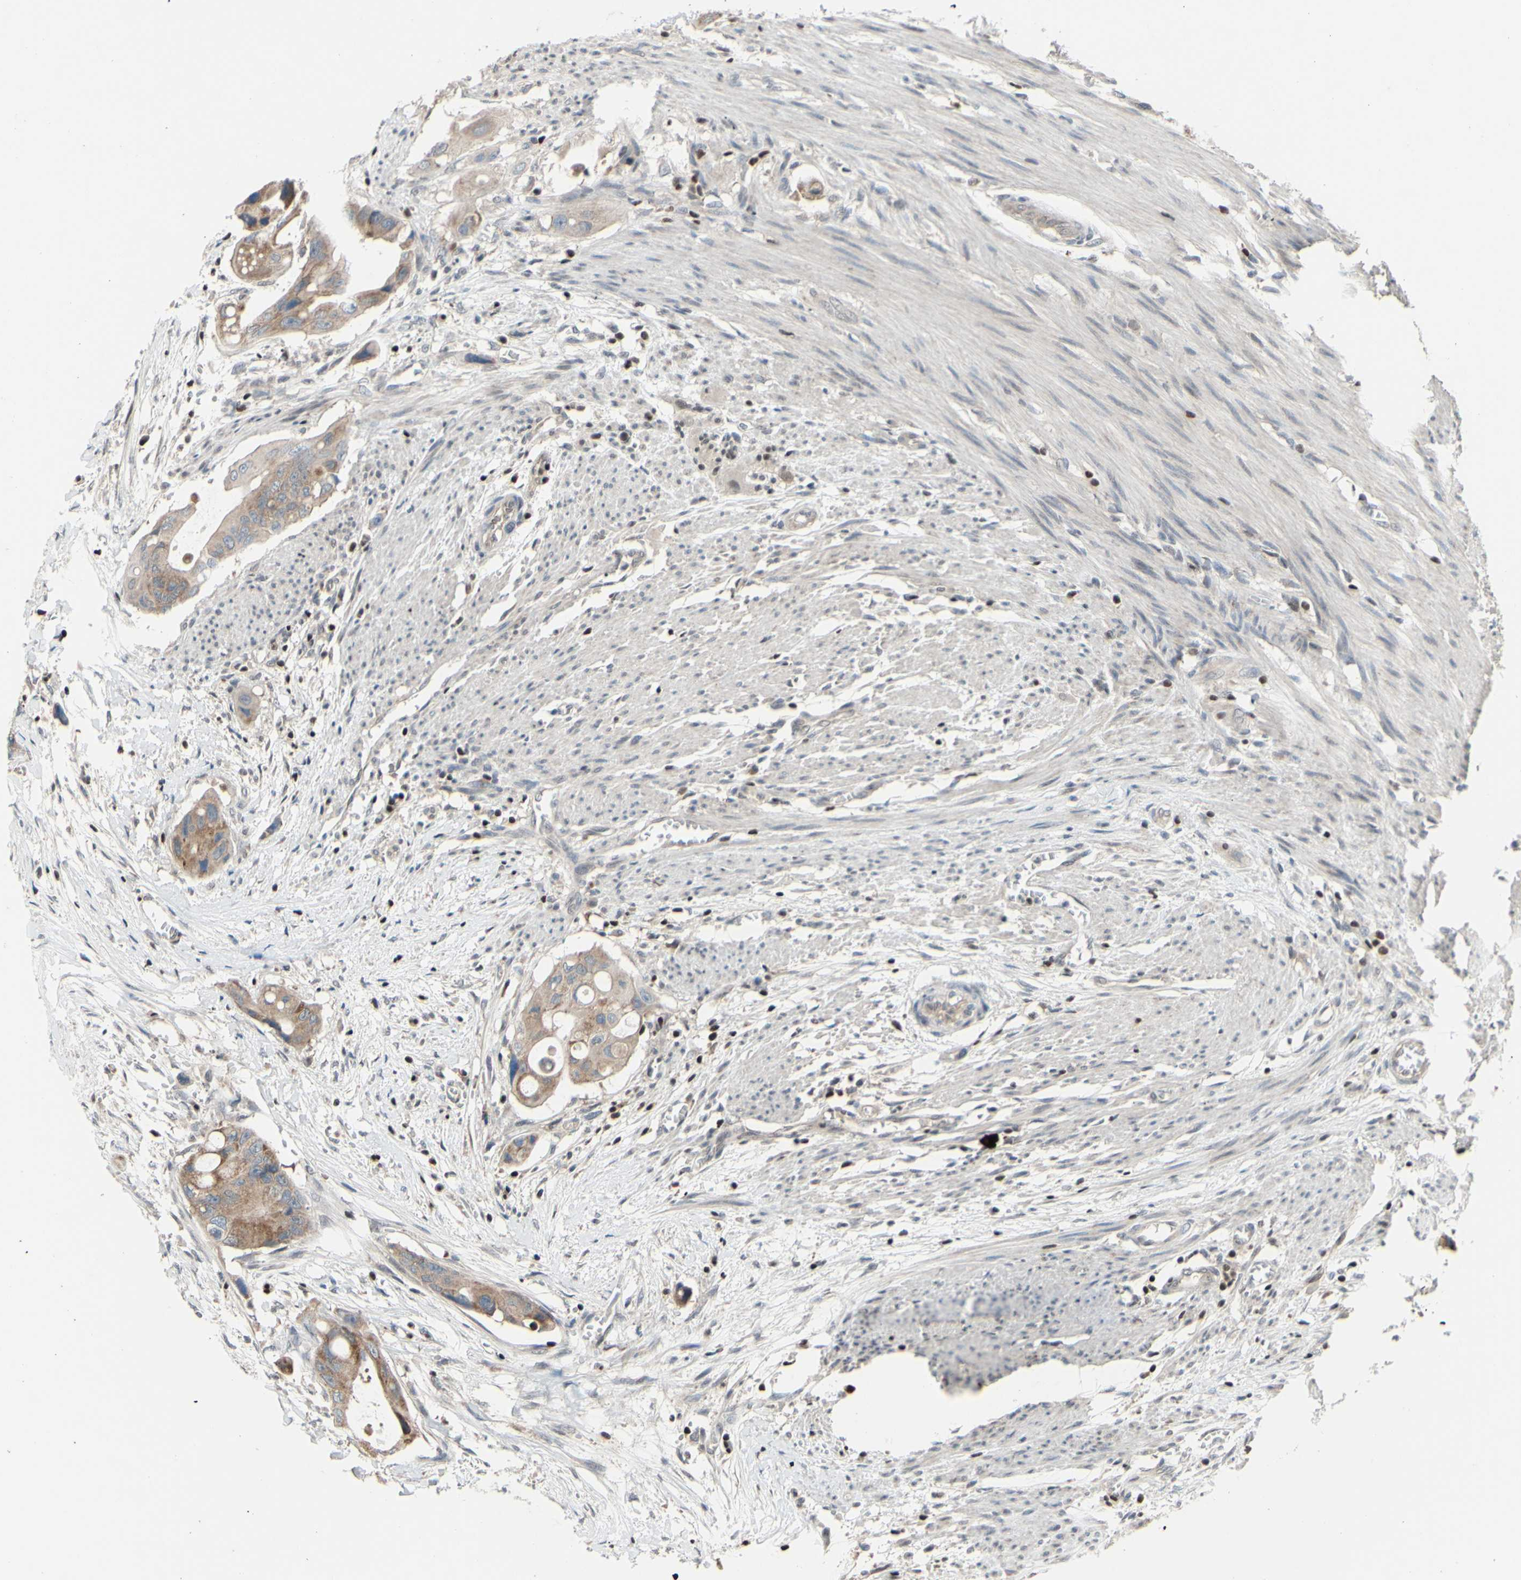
{"staining": {"intensity": "moderate", "quantity": ">75%", "location": "cytoplasmic/membranous"}, "tissue": "colorectal cancer", "cell_type": "Tumor cells", "image_type": "cancer", "snomed": [{"axis": "morphology", "description": "Adenocarcinoma, NOS"}, {"axis": "topography", "description": "Colon"}], "caption": "IHC image of colorectal cancer (adenocarcinoma) stained for a protein (brown), which demonstrates medium levels of moderate cytoplasmic/membranous staining in about >75% of tumor cells.", "gene": "SP4", "patient": {"sex": "female", "age": 57}}